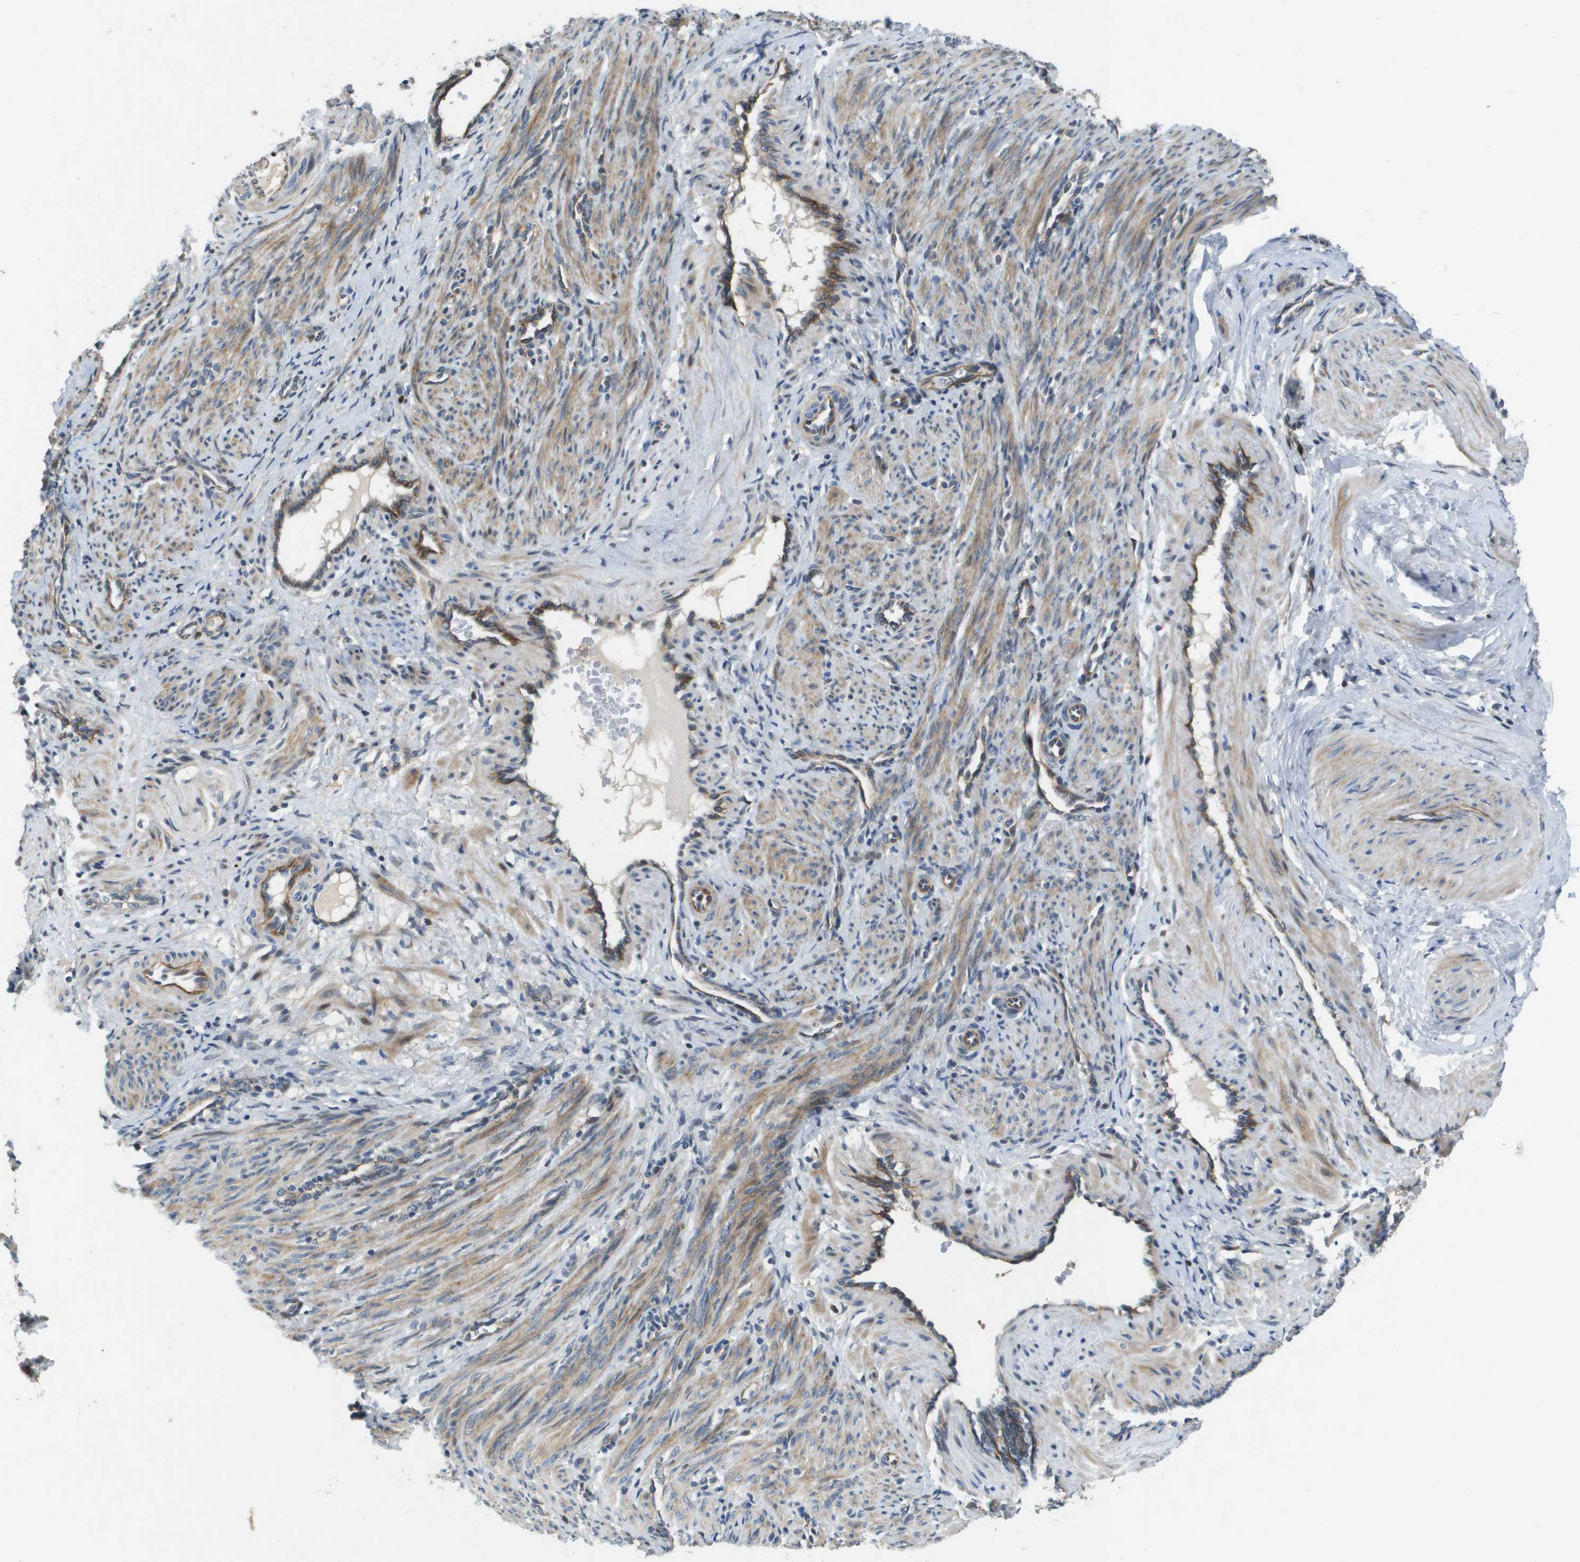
{"staining": {"intensity": "moderate", "quantity": "25%-75%", "location": "cytoplasmic/membranous"}, "tissue": "smooth muscle", "cell_type": "Smooth muscle cells", "image_type": "normal", "snomed": [{"axis": "morphology", "description": "Normal tissue, NOS"}, {"axis": "topography", "description": "Endometrium"}], "caption": "Immunohistochemistry (IHC) of benign smooth muscle demonstrates medium levels of moderate cytoplasmic/membranous staining in approximately 25%-75% of smooth muscle cells.", "gene": "SCN4B", "patient": {"sex": "female", "age": 33}}